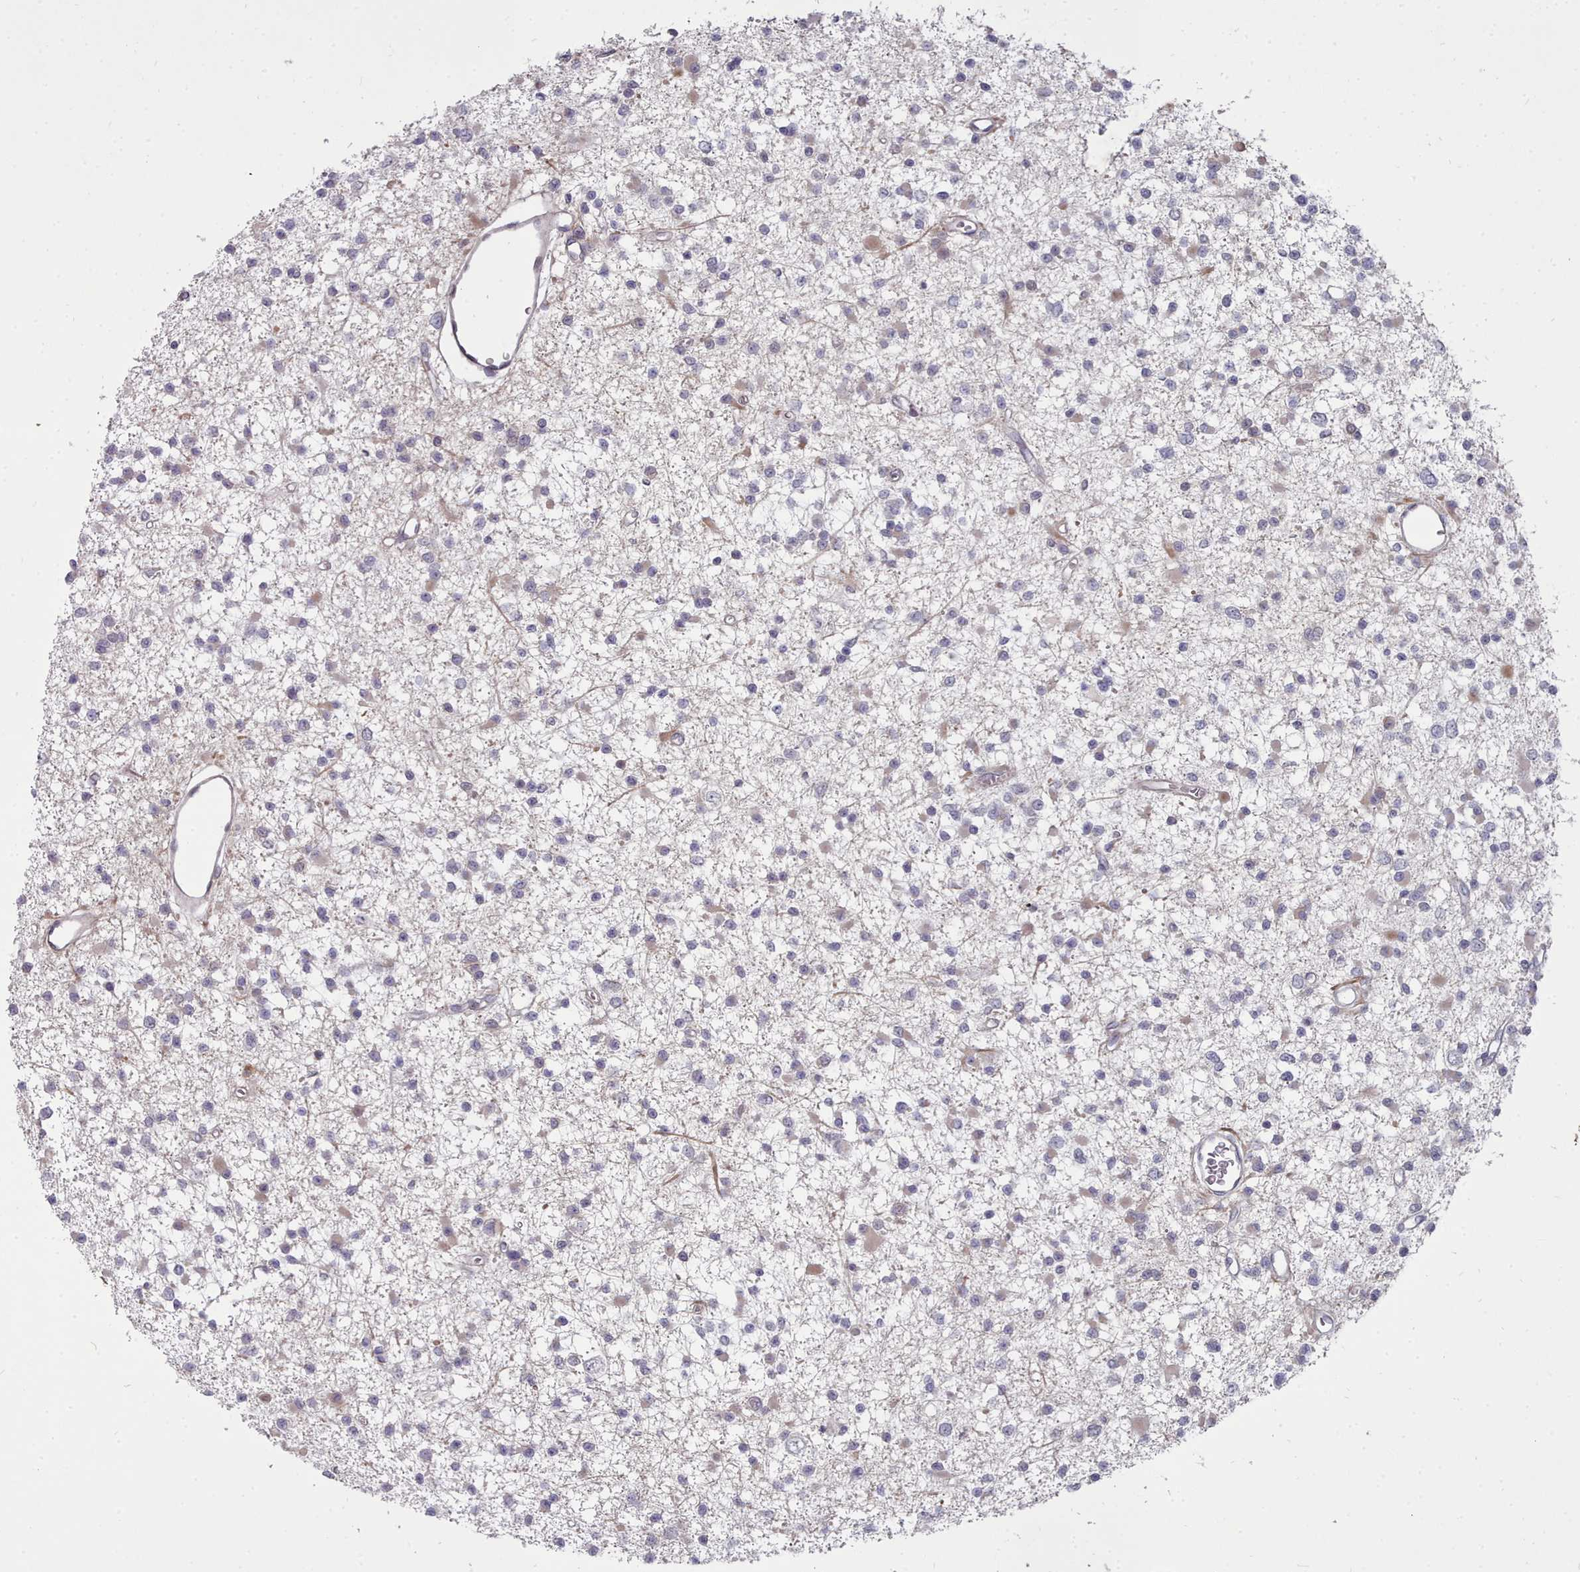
{"staining": {"intensity": "weak", "quantity": "<25%", "location": "cytoplasmic/membranous"}, "tissue": "glioma", "cell_type": "Tumor cells", "image_type": "cancer", "snomed": [{"axis": "morphology", "description": "Glioma, malignant, Low grade"}, {"axis": "topography", "description": "Brain"}], "caption": "This micrograph is of malignant glioma (low-grade) stained with immunohistochemistry to label a protein in brown with the nuclei are counter-stained blue. There is no positivity in tumor cells.", "gene": "GINS1", "patient": {"sex": "female", "age": 22}}